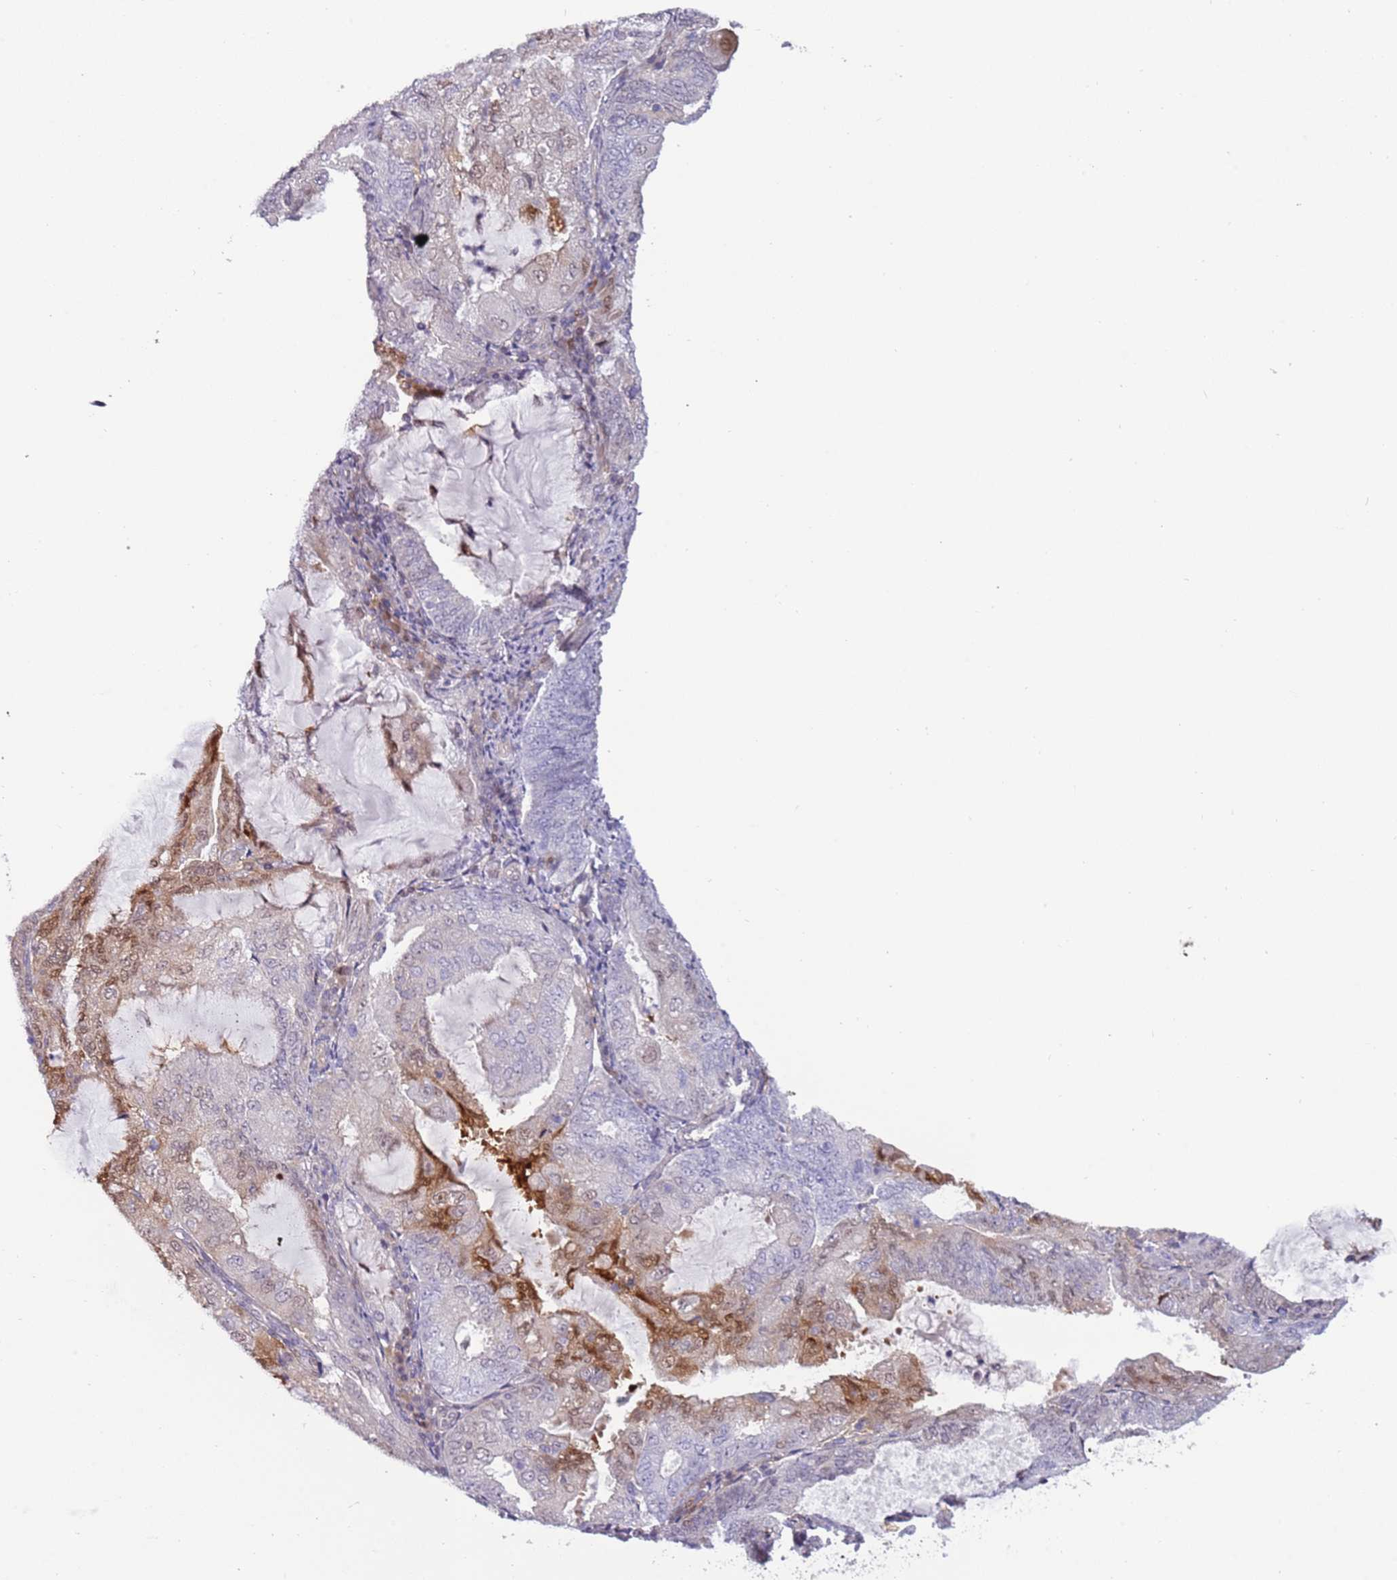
{"staining": {"intensity": "weak", "quantity": "<25%", "location": "cytoplasmic/membranous,nuclear"}, "tissue": "endometrial cancer", "cell_type": "Tumor cells", "image_type": "cancer", "snomed": [{"axis": "morphology", "description": "Adenocarcinoma, NOS"}, {"axis": "topography", "description": "Endometrium"}], "caption": "This histopathology image is of endometrial cancer (adenocarcinoma) stained with immunohistochemistry to label a protein in brown with the nuclei are counter-stained blue. There is no staining in tumor cells.", "gene": "NBPF6", "patient": {"sex": "female", "age": 81}}